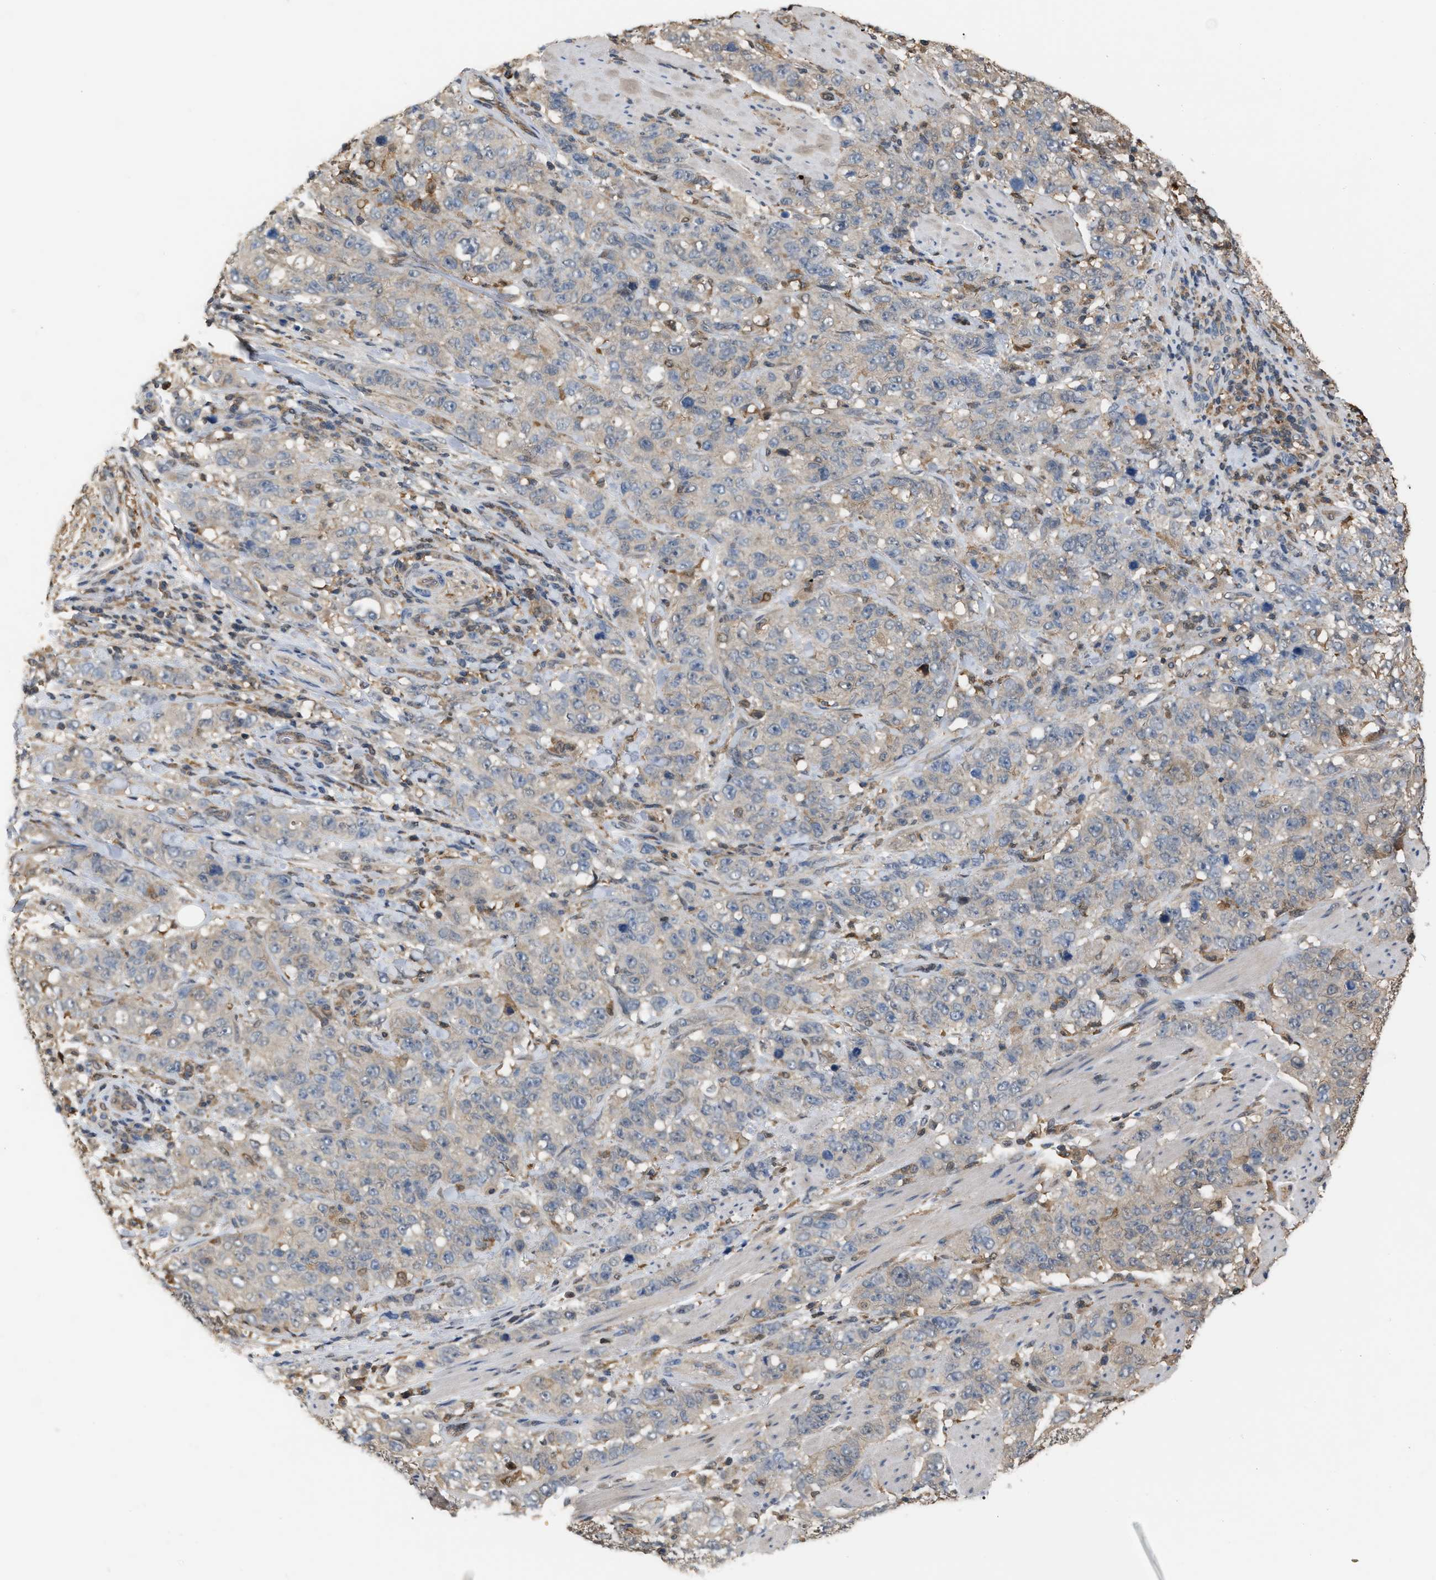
{"staining": {"intensity": "negative", "quantity": "none", "location": "none"}, "tissue": "stomach cancer", "cell_type": "Tumor cells", "image_type": "cancer", "snomed": [{"axis": "morphology", "description": "Adenocarcinoma, NOS"}, {"axis": "topography", "description": "Stomach"}], "caption": "An IHC micrograph of adenocarcinoma (stomach) is shown. There is no staining in tumor cells of adenocarcinoma (stomach).", "gene": "MTPN", "patient": {"sex": "male", "age": 48}}